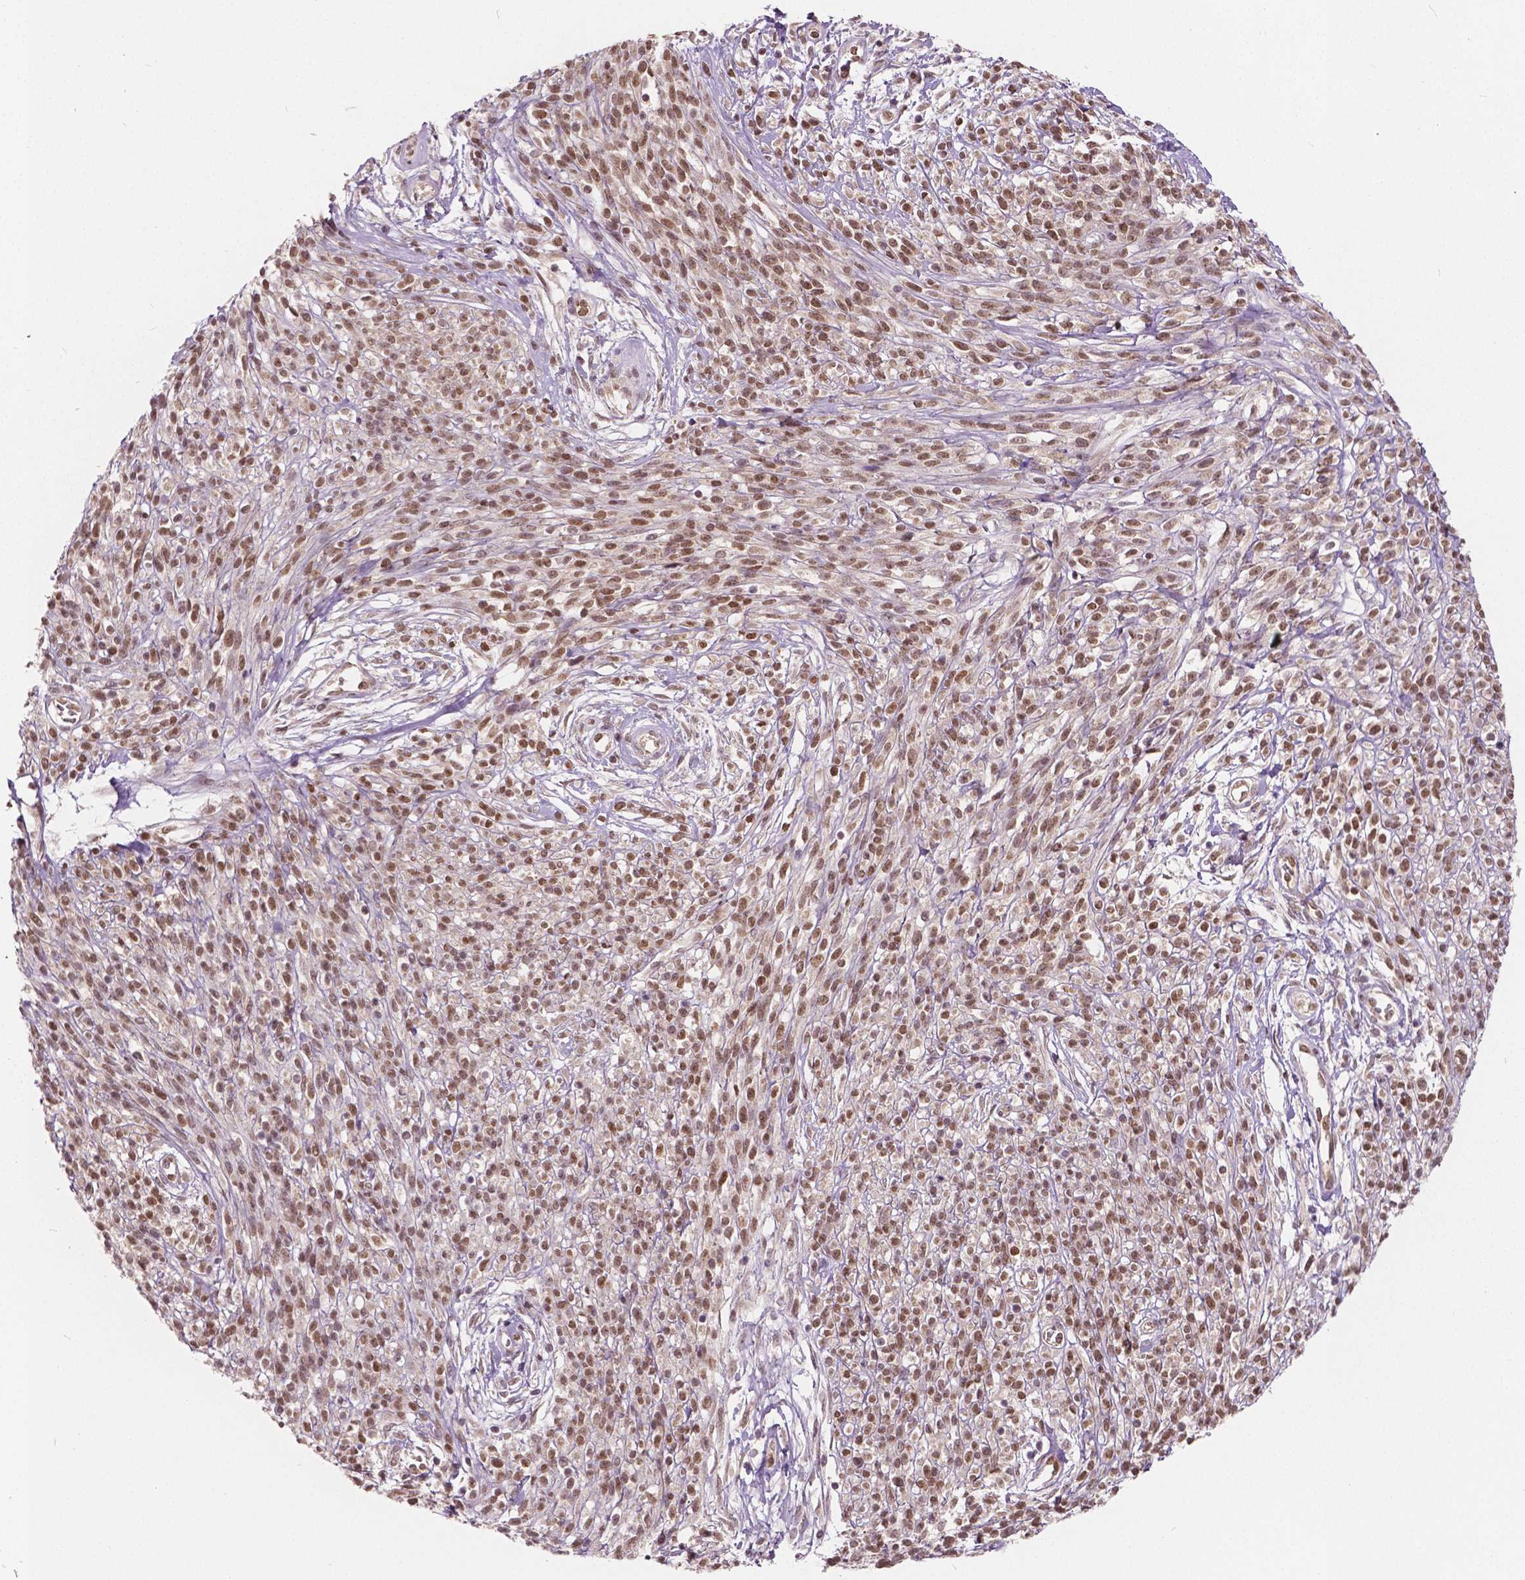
{"staining": {"intensity": "moderate", "quantity": ">75%", "location": "nuclear"}, "tissue": "melanoma", "cell_type": "Tumor cells", "image_type": "cancer", "snomed": [{"axis": "morphology", "description": "Malignant melanoma, NOS"}, {"axis": "topography", "description": "Skin"}, {"axis": "topography", "description": "Skin of trunk"}], "caption": "IHC photomicrograph of neoplastic tissue: human melanoma stained using immunohistochemistry (IHC) reveals medium levels of moderate protein expression localized specifically in the nuclear of tumor cells, appearing as a nuclear brown color.", "gene": "HMBOX1", "patient": {"sex": "male", "age": 74}}